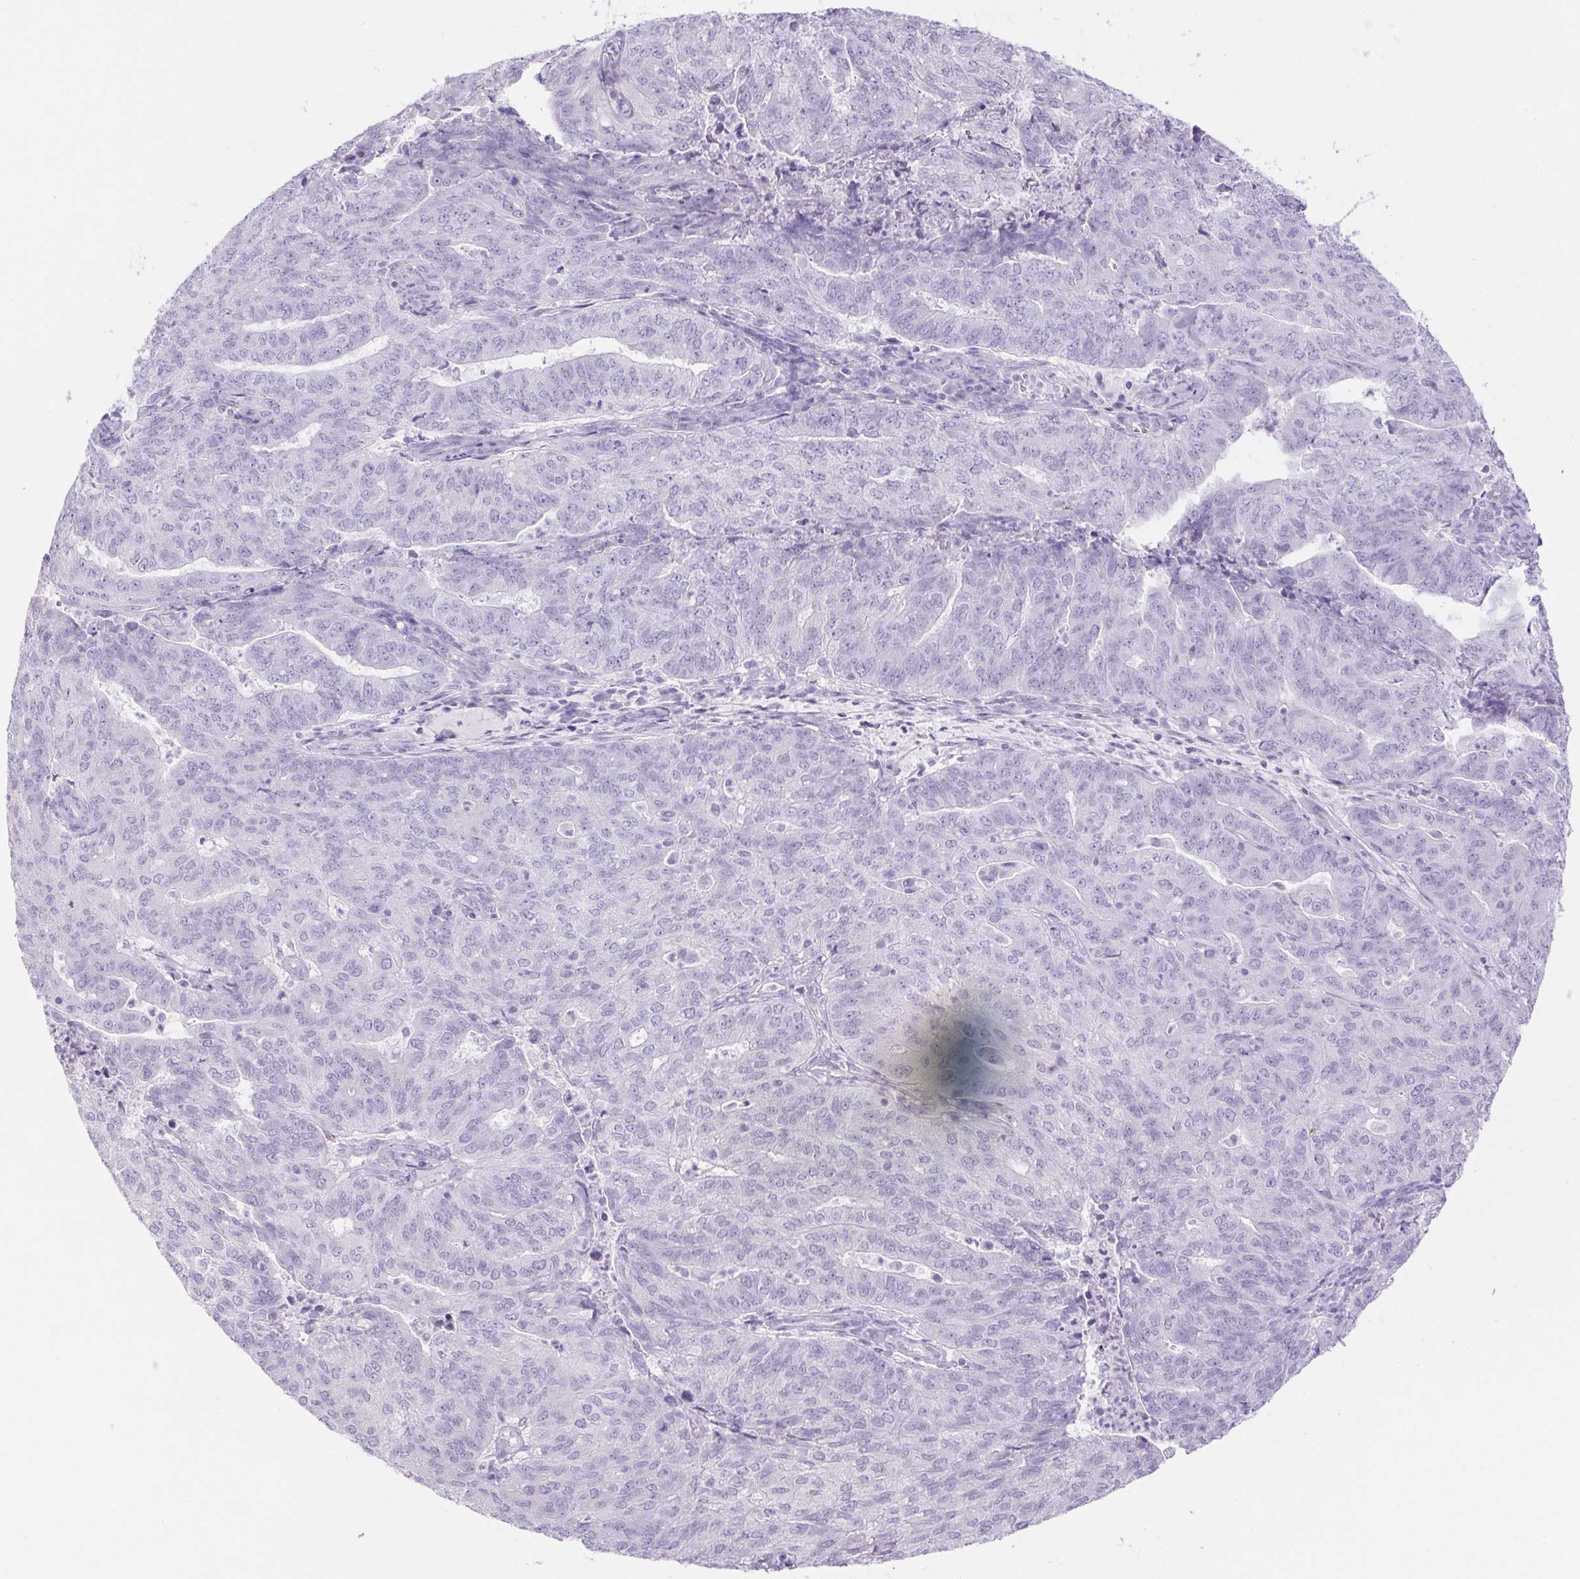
{"staining": {"intensity": "negative", "quantity": "none", "location": "none"}, "tissue": "endometrial cancer", "cell_type": "Tumor cells", "image_type": "cancer", "snomed": [{"axis": "morphology", "description": "Adenocarcinoma, NOS"}, {"axis": "topography", "description": "Endometrium"}], "caption": "Immunohistochemistry (IHC) histopathology image of endometrial adenocarcinoma stained for a protein (brown), which demonstrates no staining in tumor cells.", "gene": "ERP27", "patient": {"sex": "female", "age": 82}}